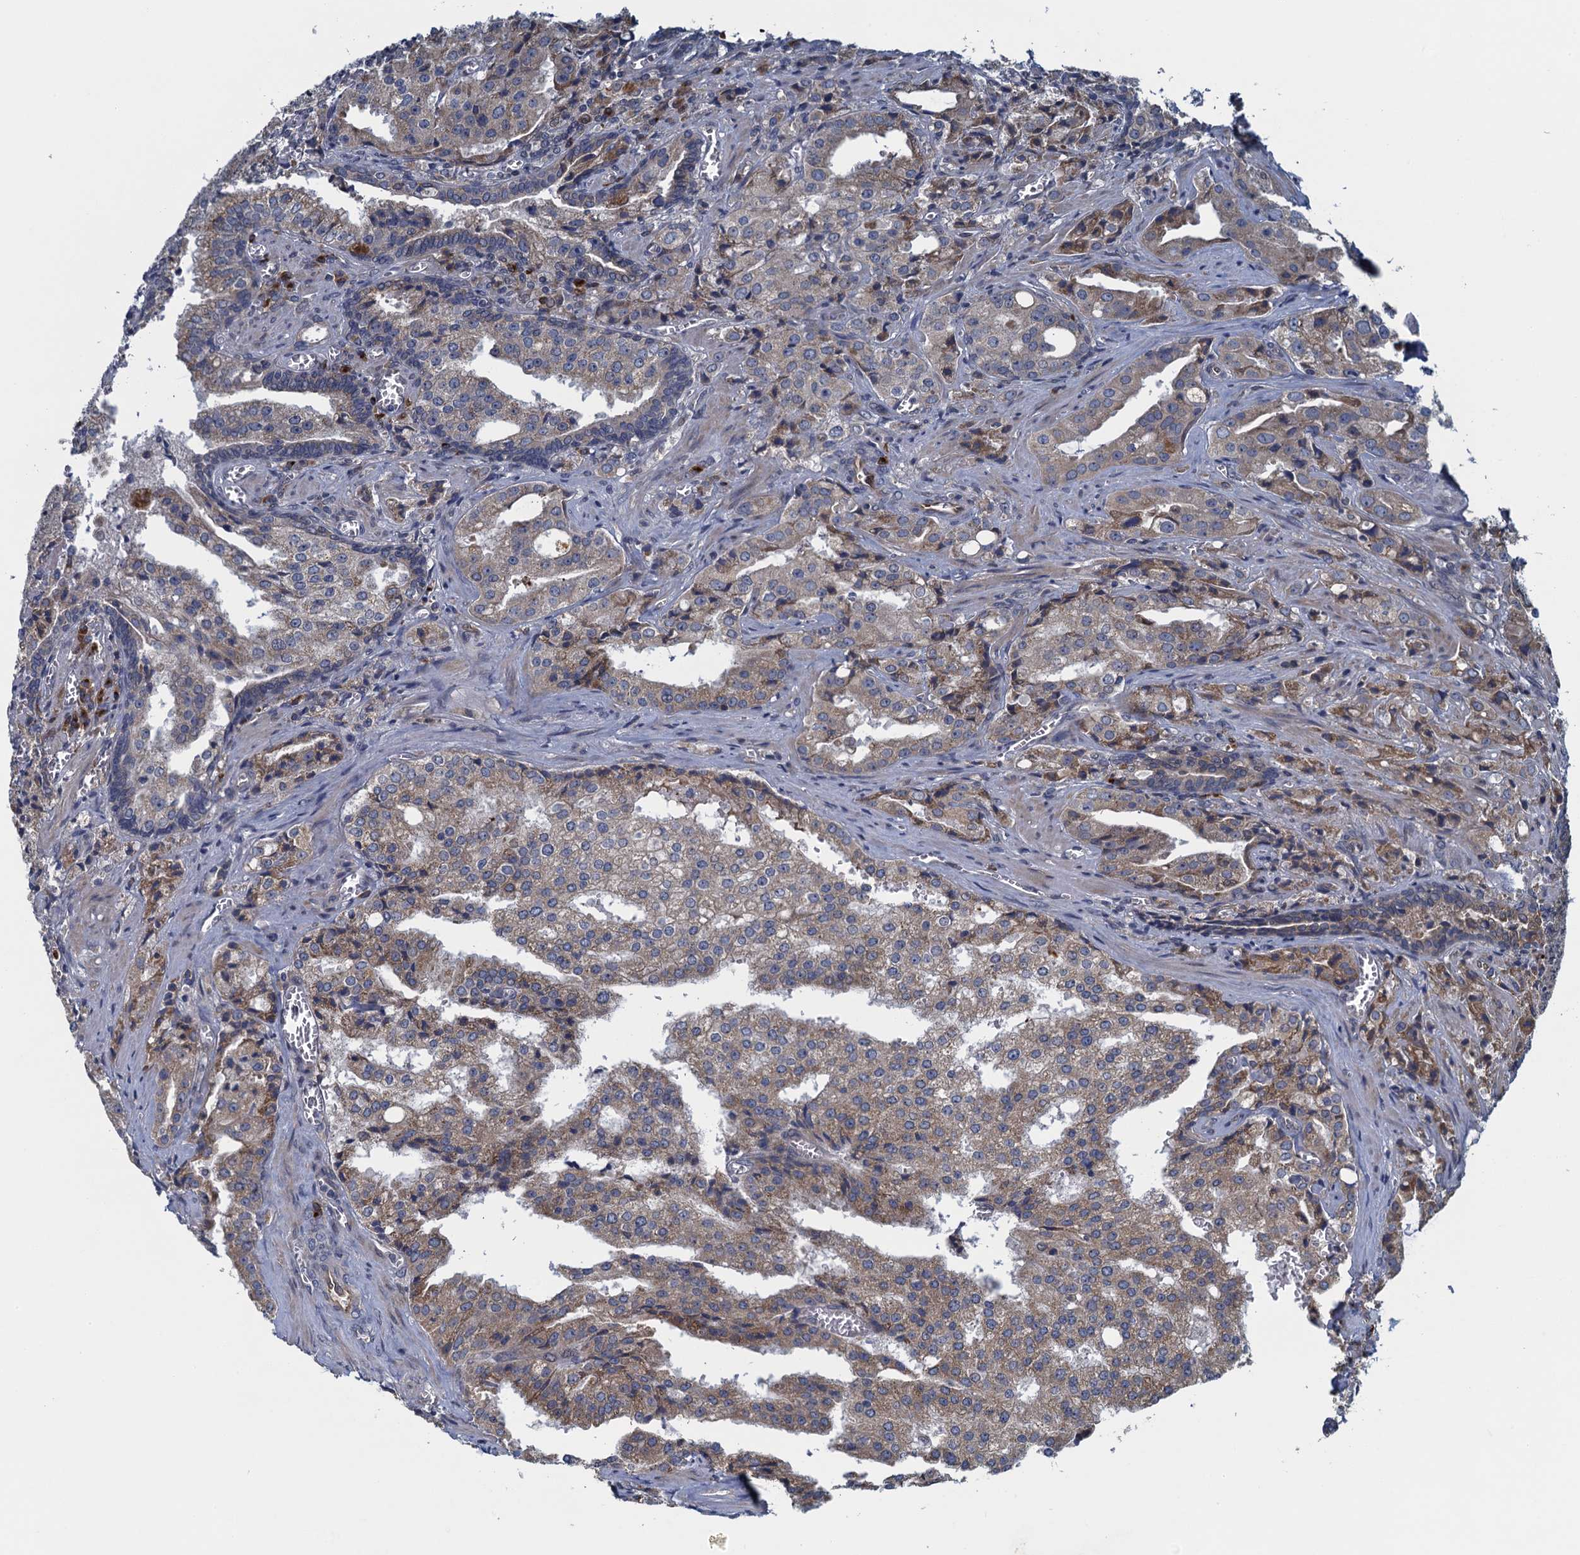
{"staining": {"intensity": "weak", "quantity": "<25%", "location": "cytoplasmic/membranous"}, "tissue": "prostate cancer", "cell_type": "Tumor cells", "image_type": "cancer", "snomed": [{"axis": "morphology", "description": "Adenocarcinoma, High grade"}, {"axis": "topography", "description": "Prostate"}], "caption": "An immunohistochemistry micrograph of prostate adenocarcinoma (high-grade) is shown. There is no staining in tumor cells of prostate adenocarcinoma (high-grade).", "gene": "ALG2", "patient": {"sex": "male", "age": 68}}